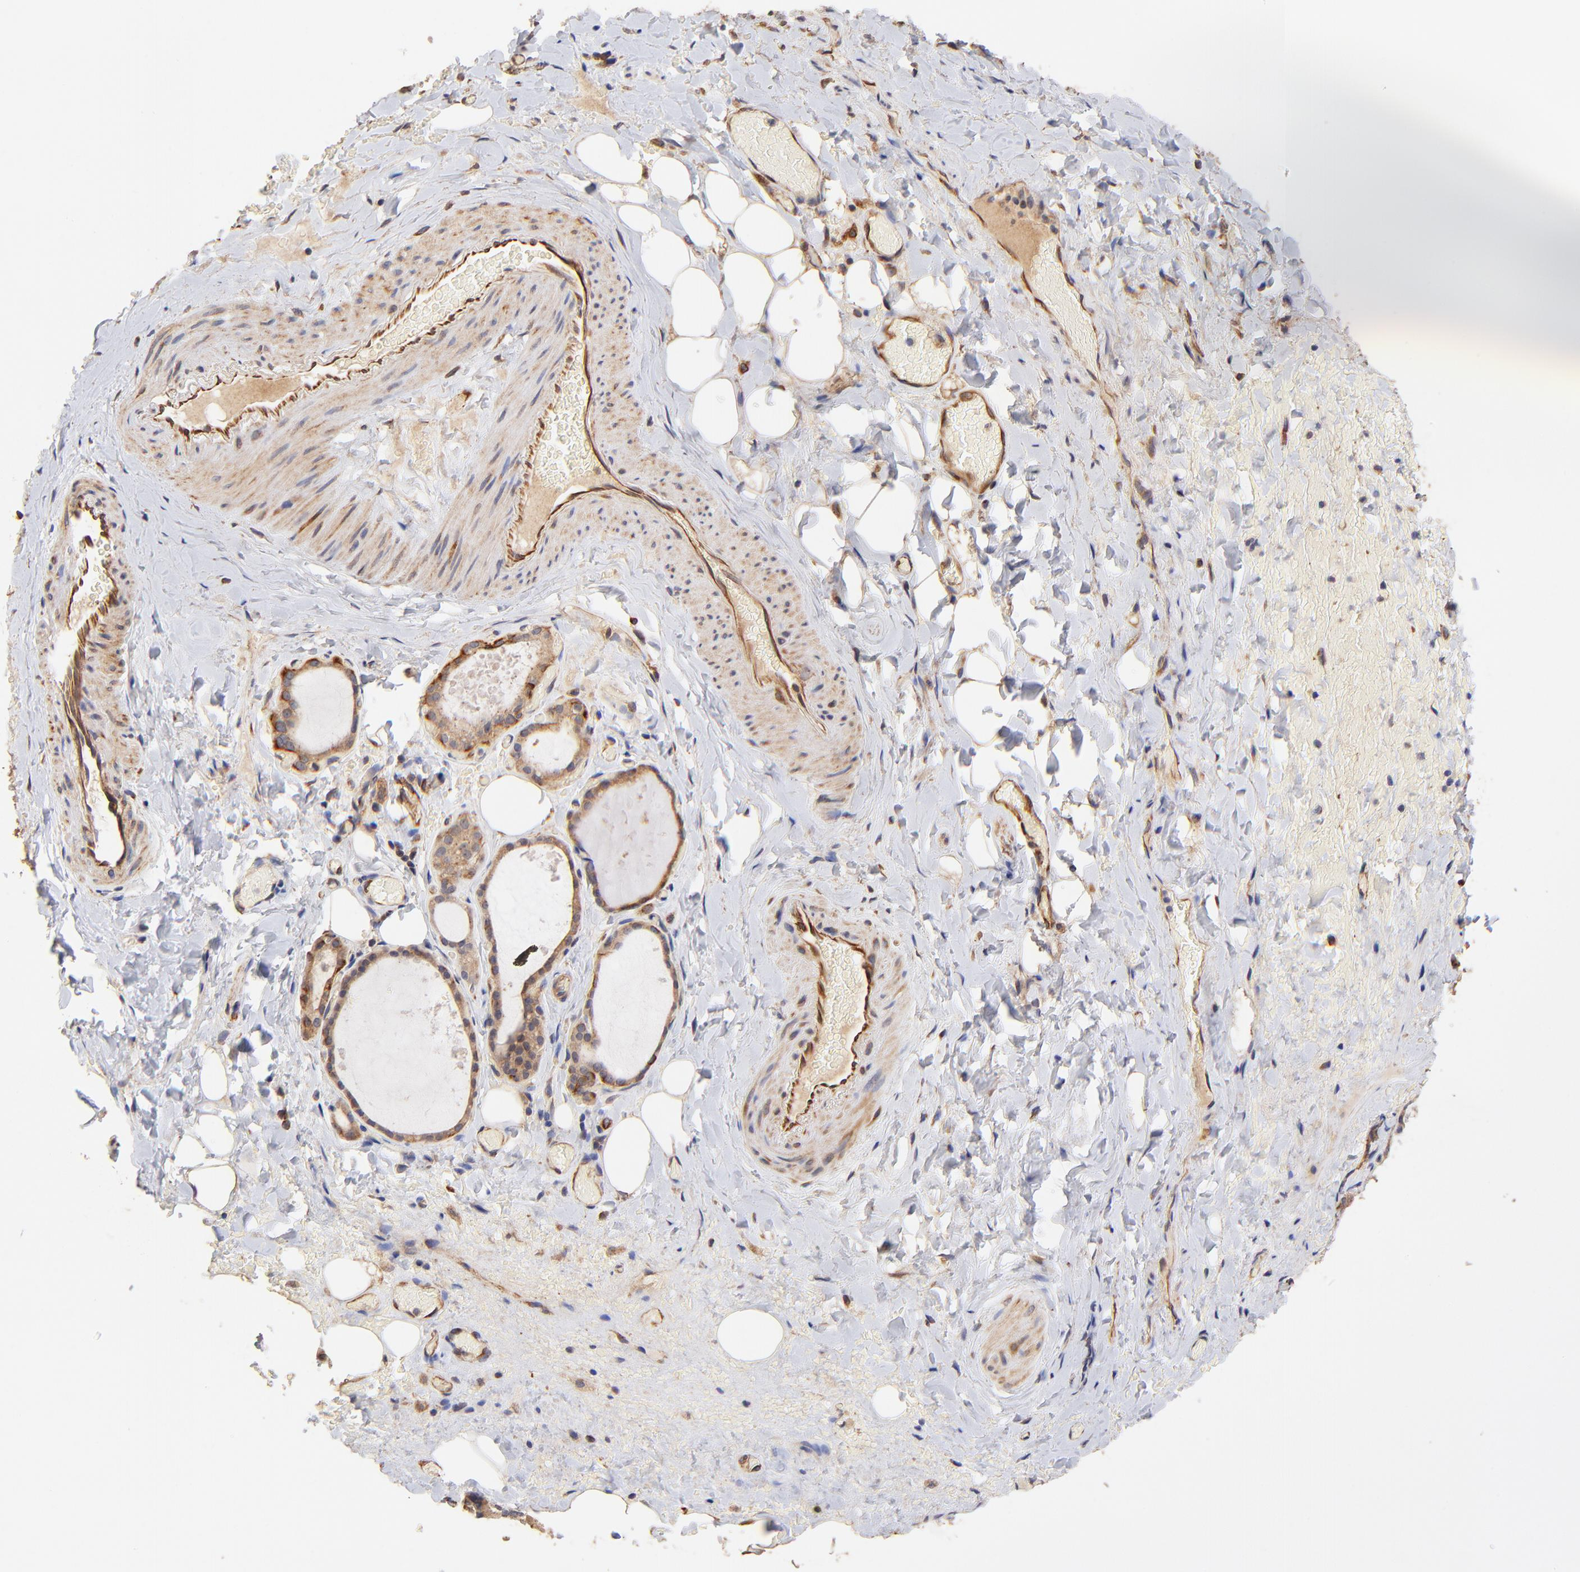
{"staining": {"intensity": "moderate", "quantity": ">75%", "location": "cytoplasmic/membranous"}, "tissue": "thyroid gland", "cell_type": "Glandular cells", "image_type": "normal", "snomed": [{"axis": "morphology", "description": "Normal tissue, NOS"}, {"axis": "topography", "description": "Thyroid gland"}], "caption": "This photomicrograph exhibits unremarkable thyroid gland stained with immunohistochemistry (IHC) to label a protein in brown. The cytoplasmic/membranous of glandular cells show moderate positivity for the protein. Nuclei are counter-stained blue.", "gene": "TNFAIP3", "patient": {"sex": "male", "age": 61}}